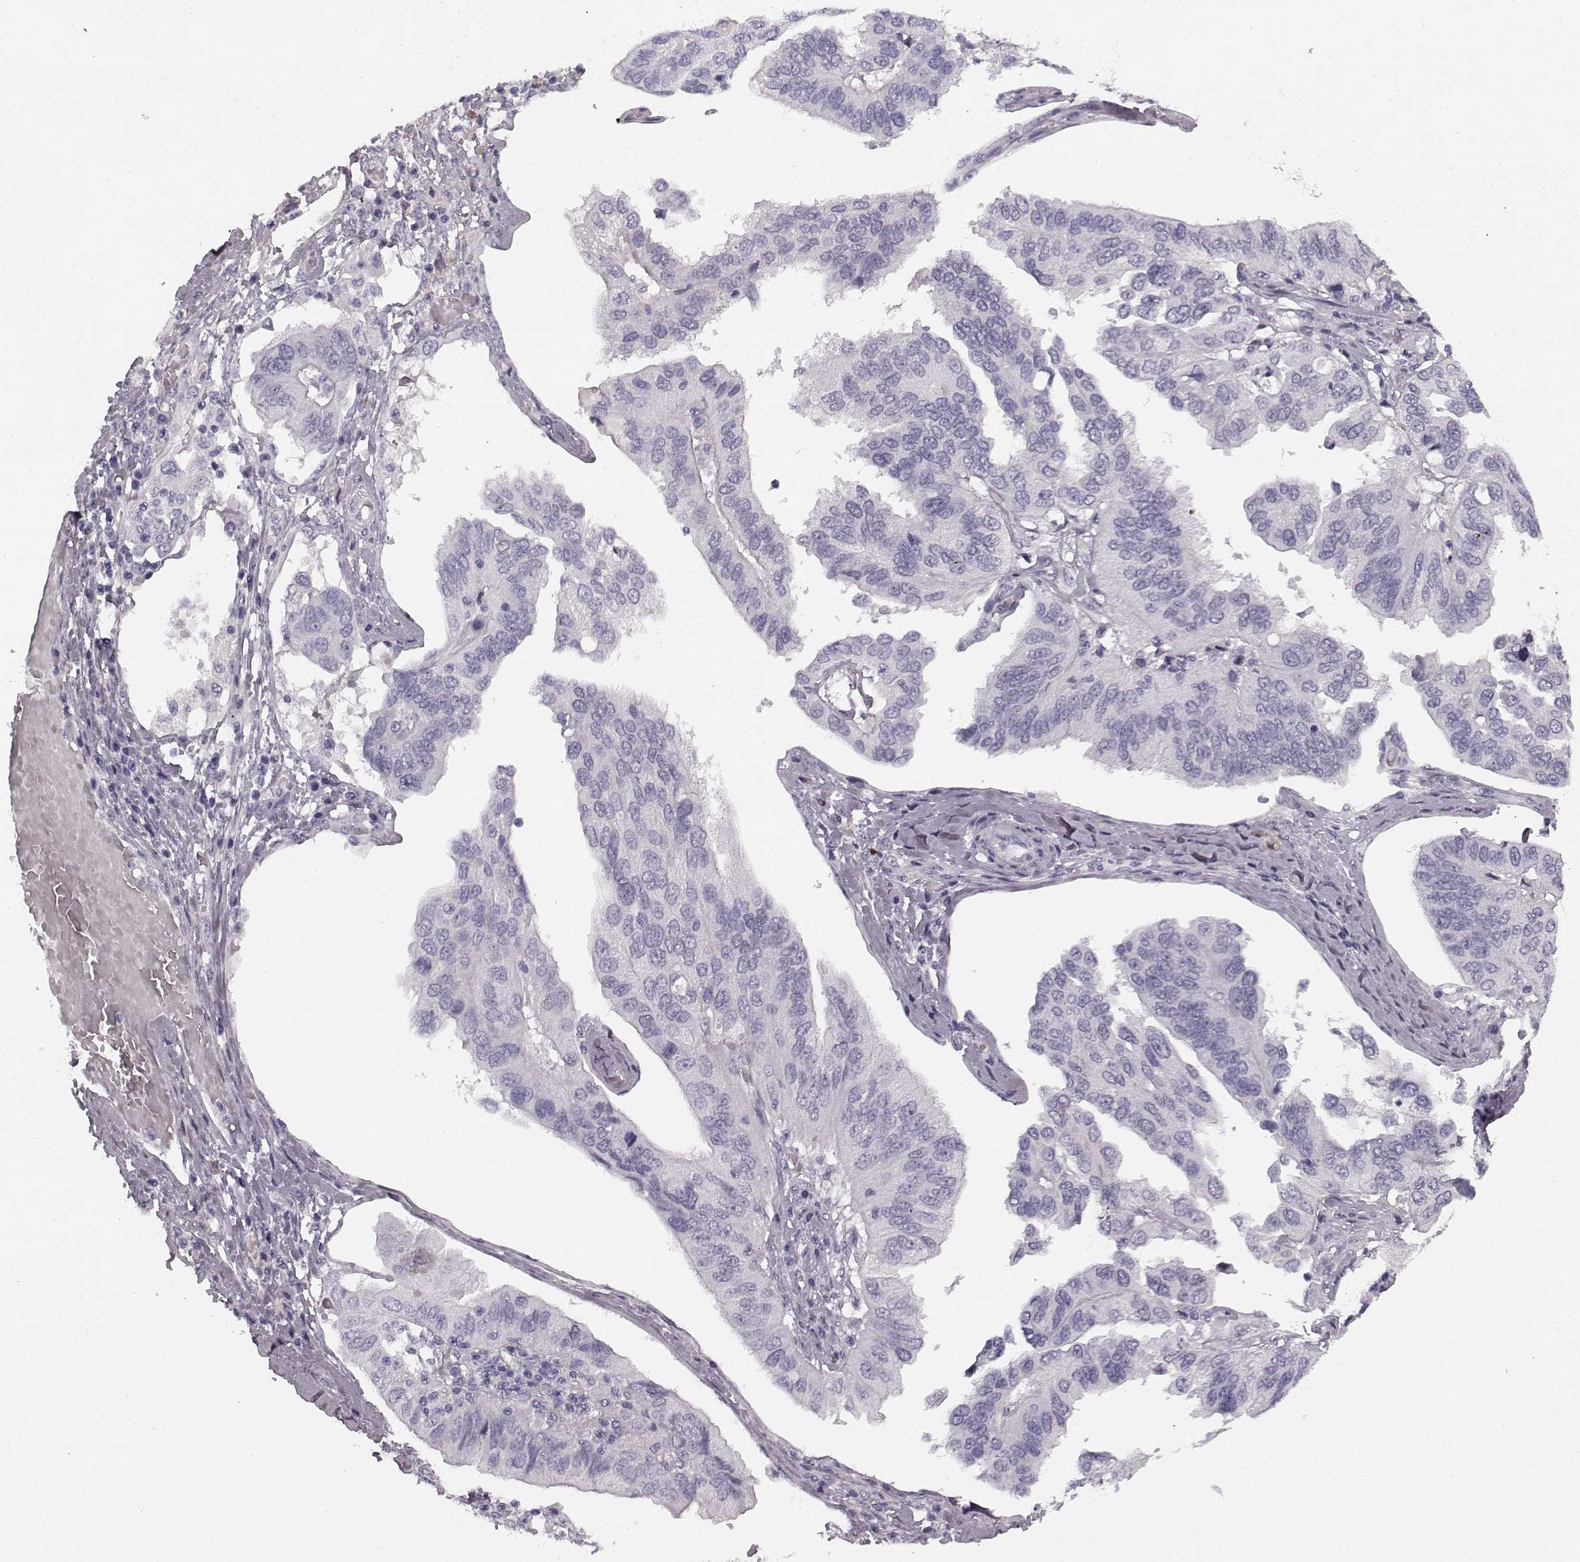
{"staining": {"intensity": "negative", "quantity": "none", "location": "none"}, "tissue": "ovarian cancer", "cell_type": "Tumor cells", "image_type": "cancer", "snomed": [{"axis": "morphology", "description": "Cystadenocarcinoma, serous, NOS"}, {"axis": "topography", "description": "Ovary"}], "caption": "Tumor cells show no significant protein positivity in ovarian cancer (serous cystadenocarcinoma).", "gene": "TMPRSS15", "patient": {"sex": "female", "age": 79}}